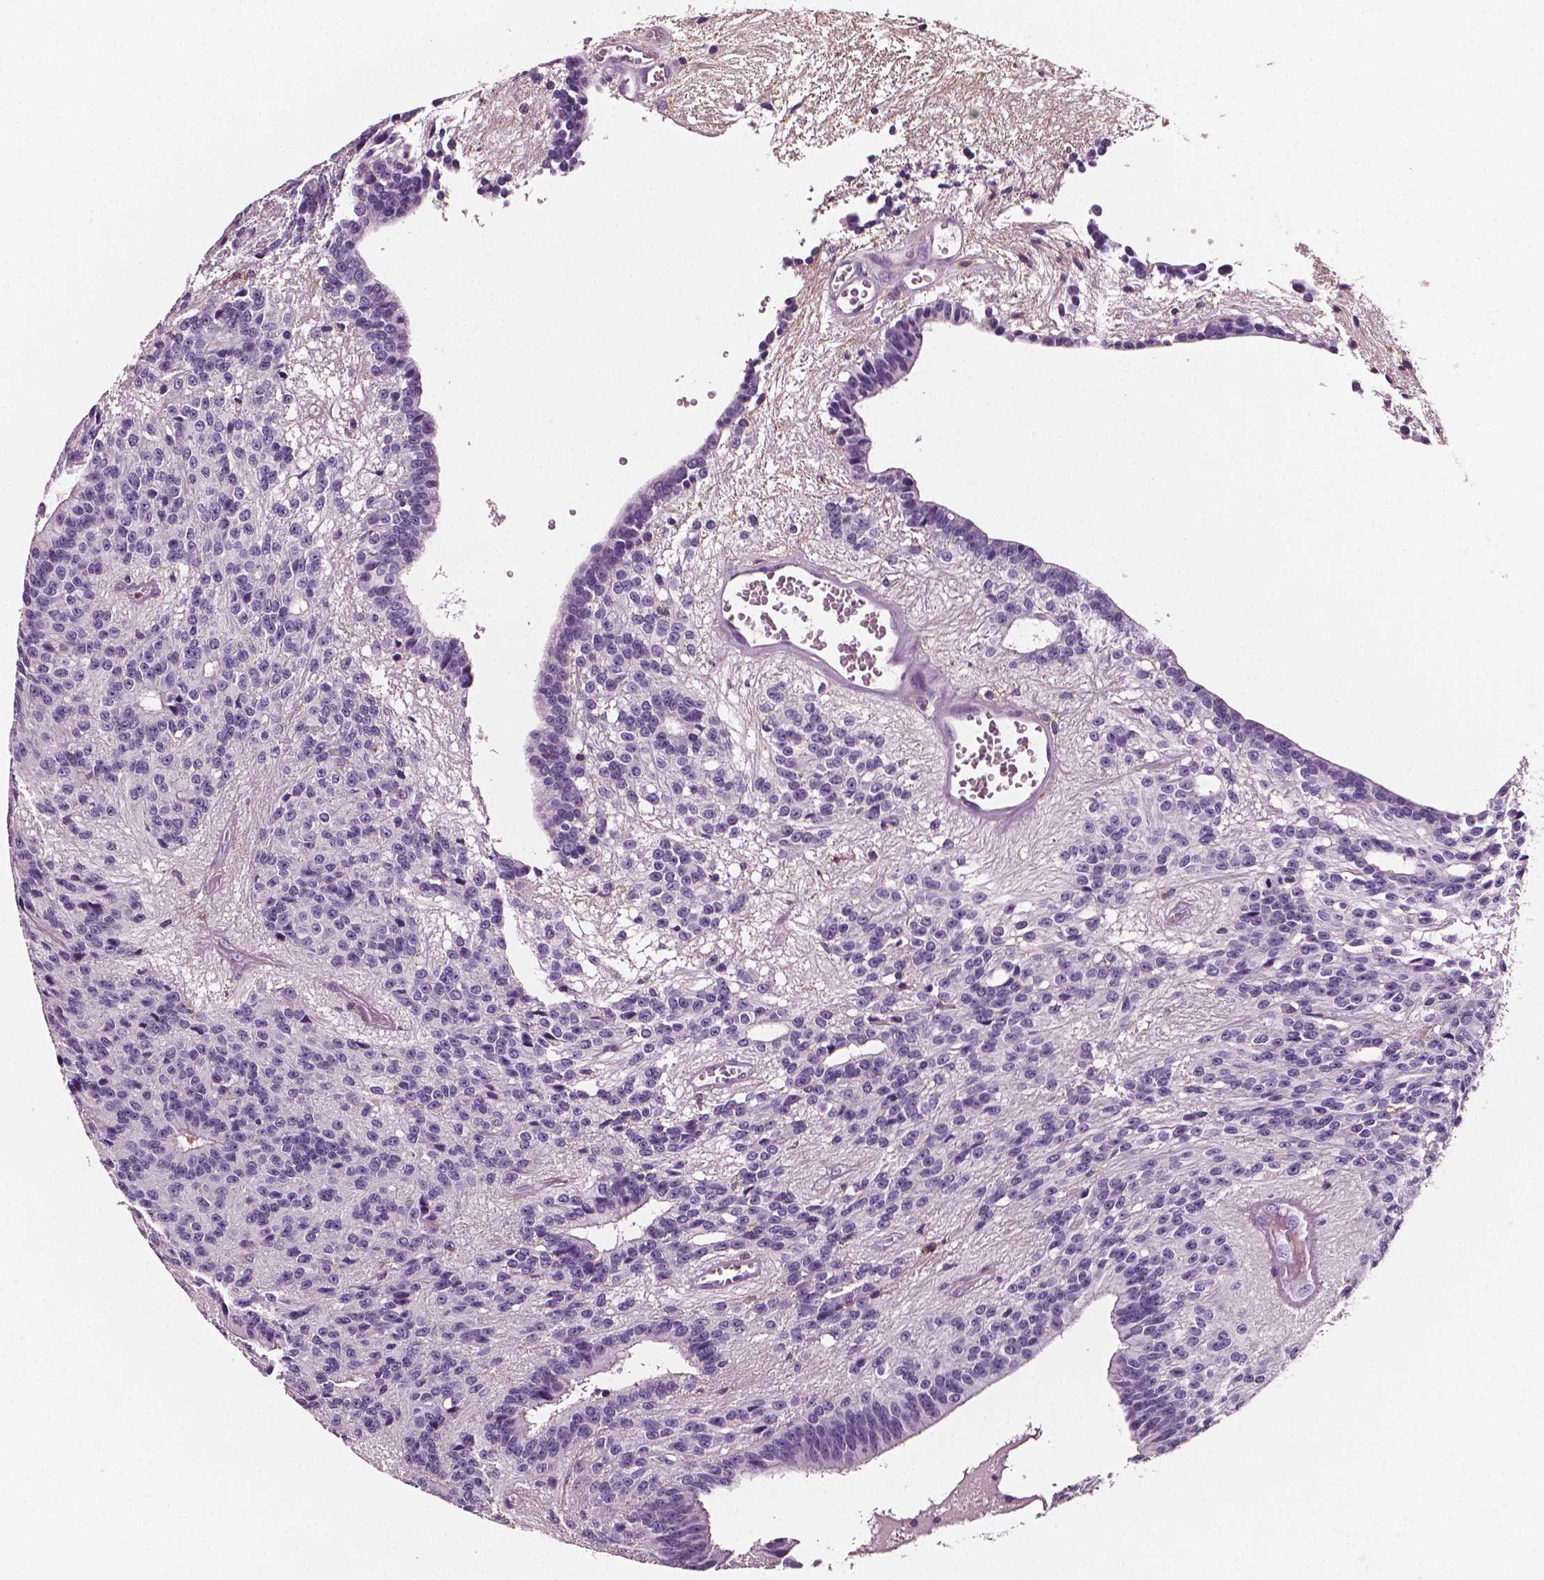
{"staining": {"intensity": "negative", "quantity": "none", "location": "none"}, "tissue": "glioma", "cell_type": "Tumor cells", "image_type": "cancer", "snomed": [{"axis": "morphology", "description": "Glioma, malignant, Low grade"}, {"axis": "topography", "description": "Brain"}], "caption": "IHC image of neoplastic tissue: glioma stained with DAB (3,3'-diaminobenzidine) shows no significant protein positivity in tumor cells.", "gene": "PTPRC", "patient": {"sex": "male", "age": 31}}